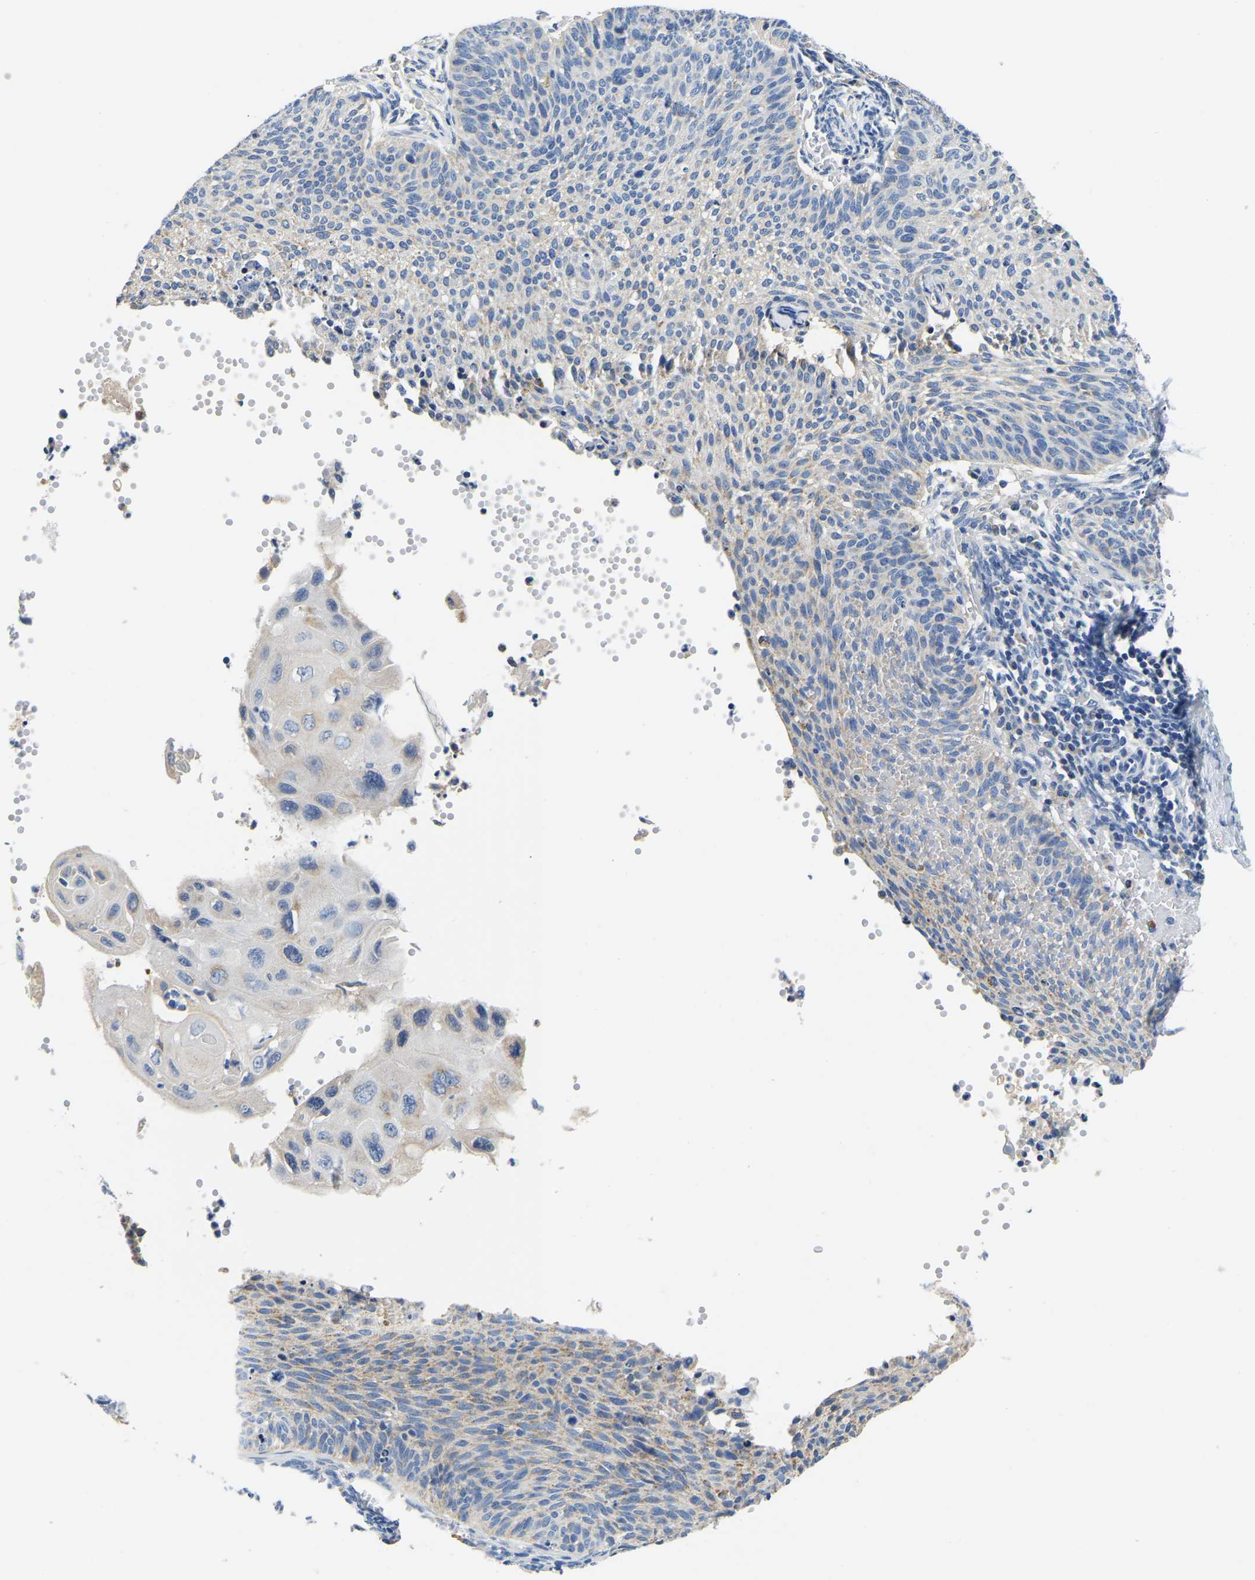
{"staining": {"intensity": "negative", "quantity": "none", "location": "none"}, "tissue": "cervical cancer", "cell_type": "Tumor cells", "image_type": "cancer", "snomed": [{"axis": "morphology", "description": "Squamous cell carcinoma, NOS"}, {"axis": "topography", "description": "Cervix"}], "caption": "A high-resolution image shows immunohistochemistry (IHC) staining of cervical cancer (squamous cell carcinoma), which exhibits no significant staining in tumor cells.", "gene": "PCK2", "patient": {"sex": "female", "age": 70}}